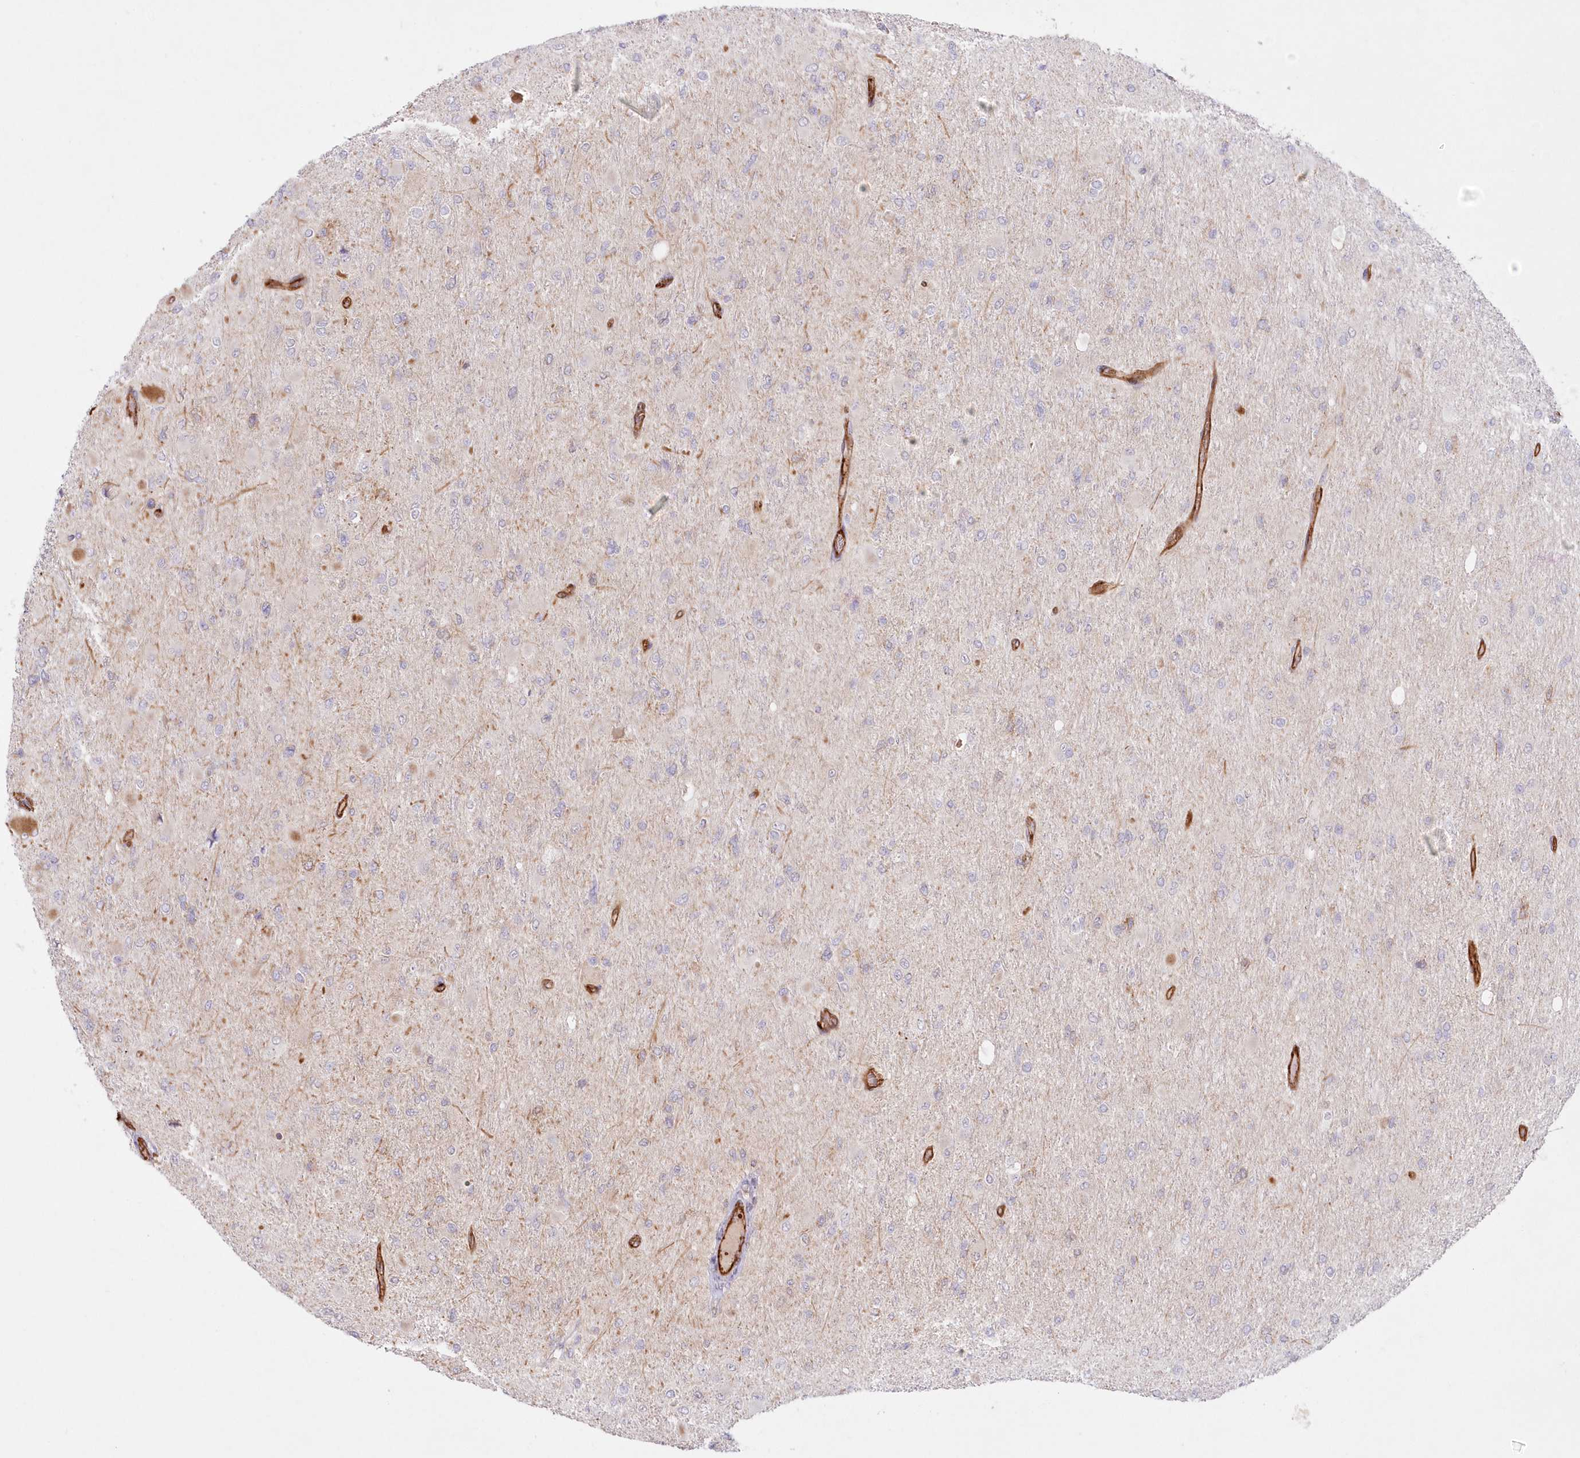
{"staining": {"intensity": "negative", "quantity": "none", "location": "none"}, "tissue": "glioma", "cell_type": "Tumor cells", "image_type": "cancer", "snomed": [{"axis": "morphology", "description": "Glioma, malignant, High grade"}, {"axis": "topography", "description": "Cerebral cortex"}], "caption": "Glioma stained for a protein using immunohistochemistry demonstrates no expression tumor cells.", "gene": "AFAP1L2", "patient": {"sex": "female", "age": 36}}